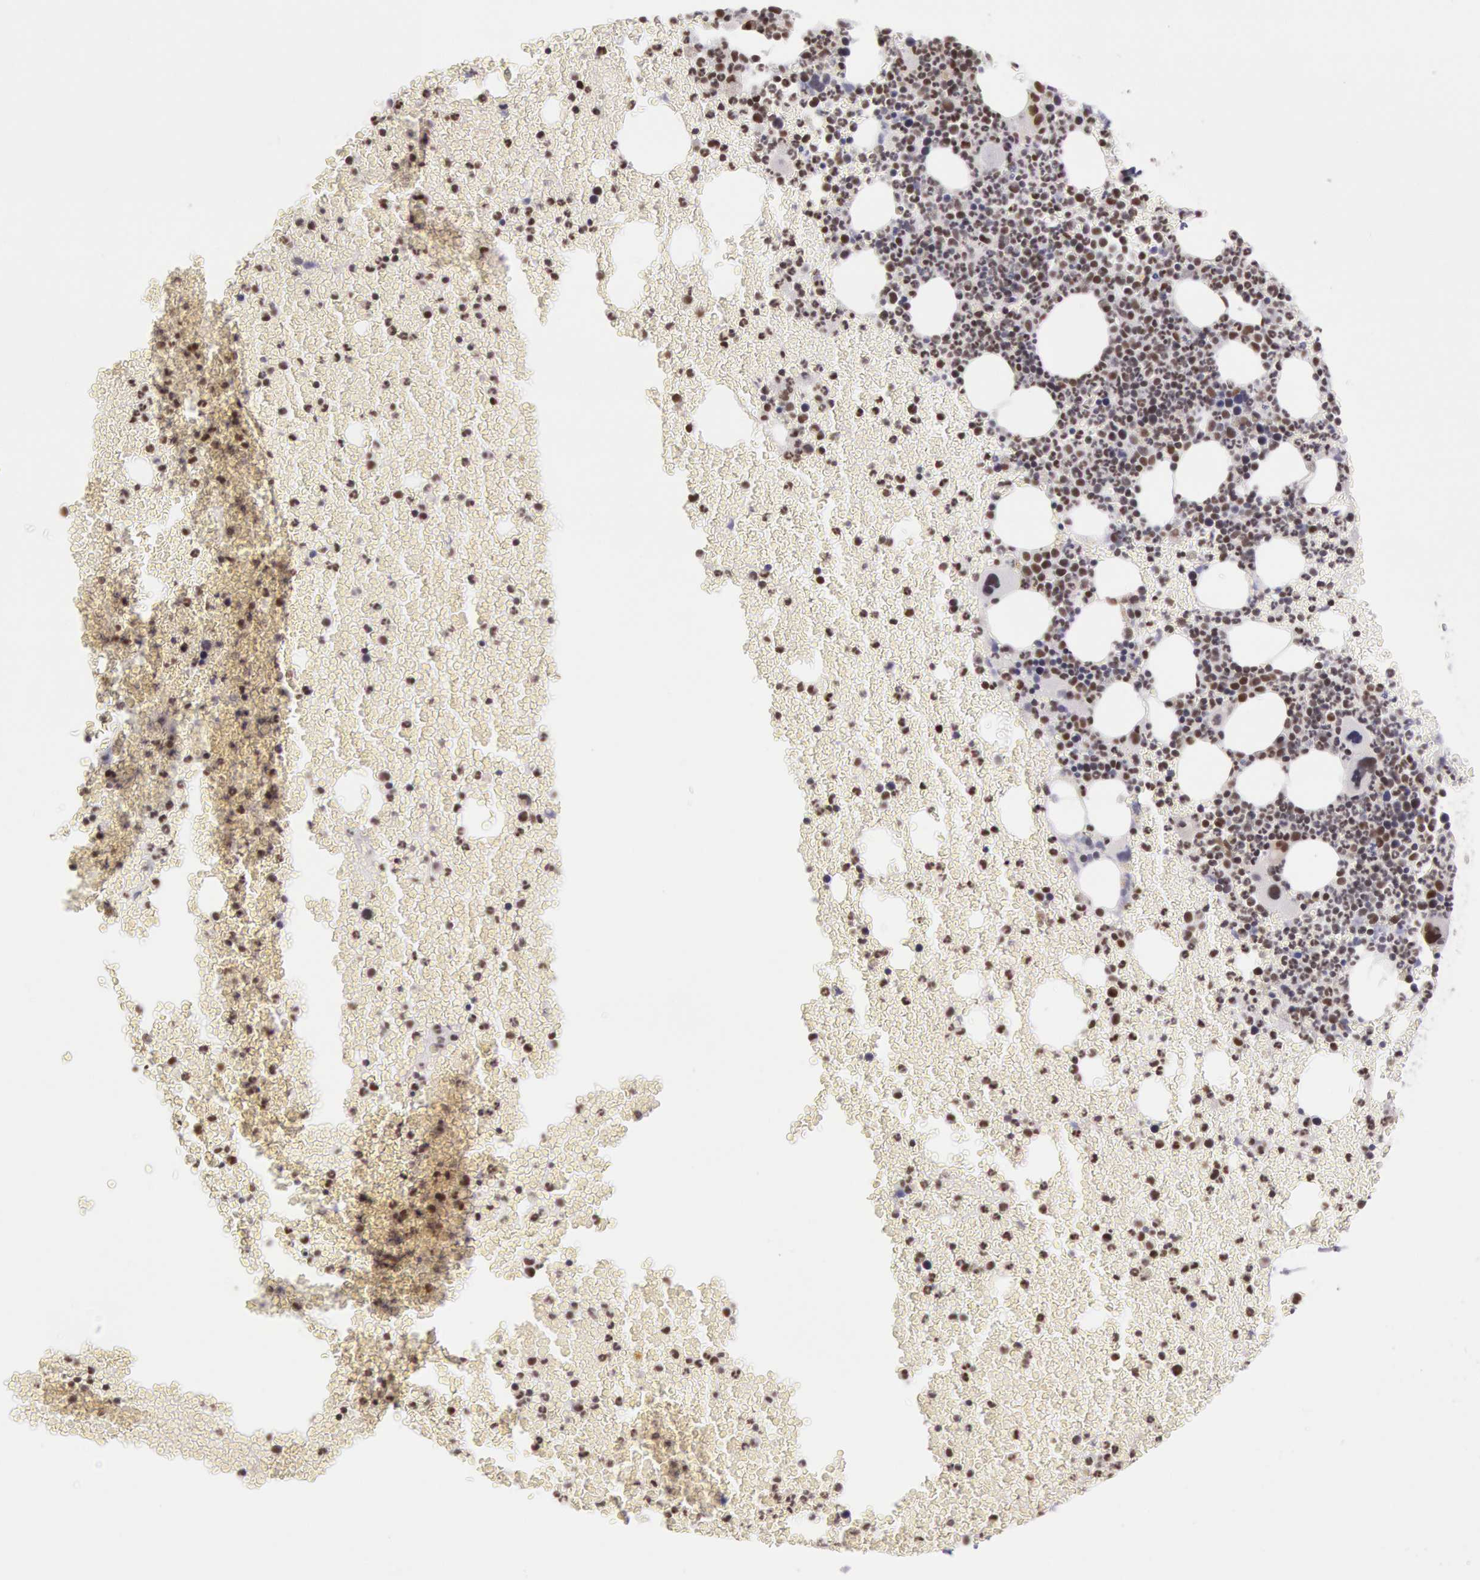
{"staining": {"intensity": "strong", "quantity": ">75%", "location": "nuclear"}, "tissue": "bone marrow", "cell_type": "Hematopoietic cells", "image_type": "normal", "snomed": [{"axis": "morphology", "description": "Normal tissue, NOS"}, {"axis": "topography", "description": "Bone marrow"}], "caption": "Approximately >75% of hematopoietic cells in benign bone marrow demonstrate strong nuclear protein staining as visualized by brown immunohistochemical staining.", "gene": "ESS2", "patient": {"sex": "female", "age": 53}}